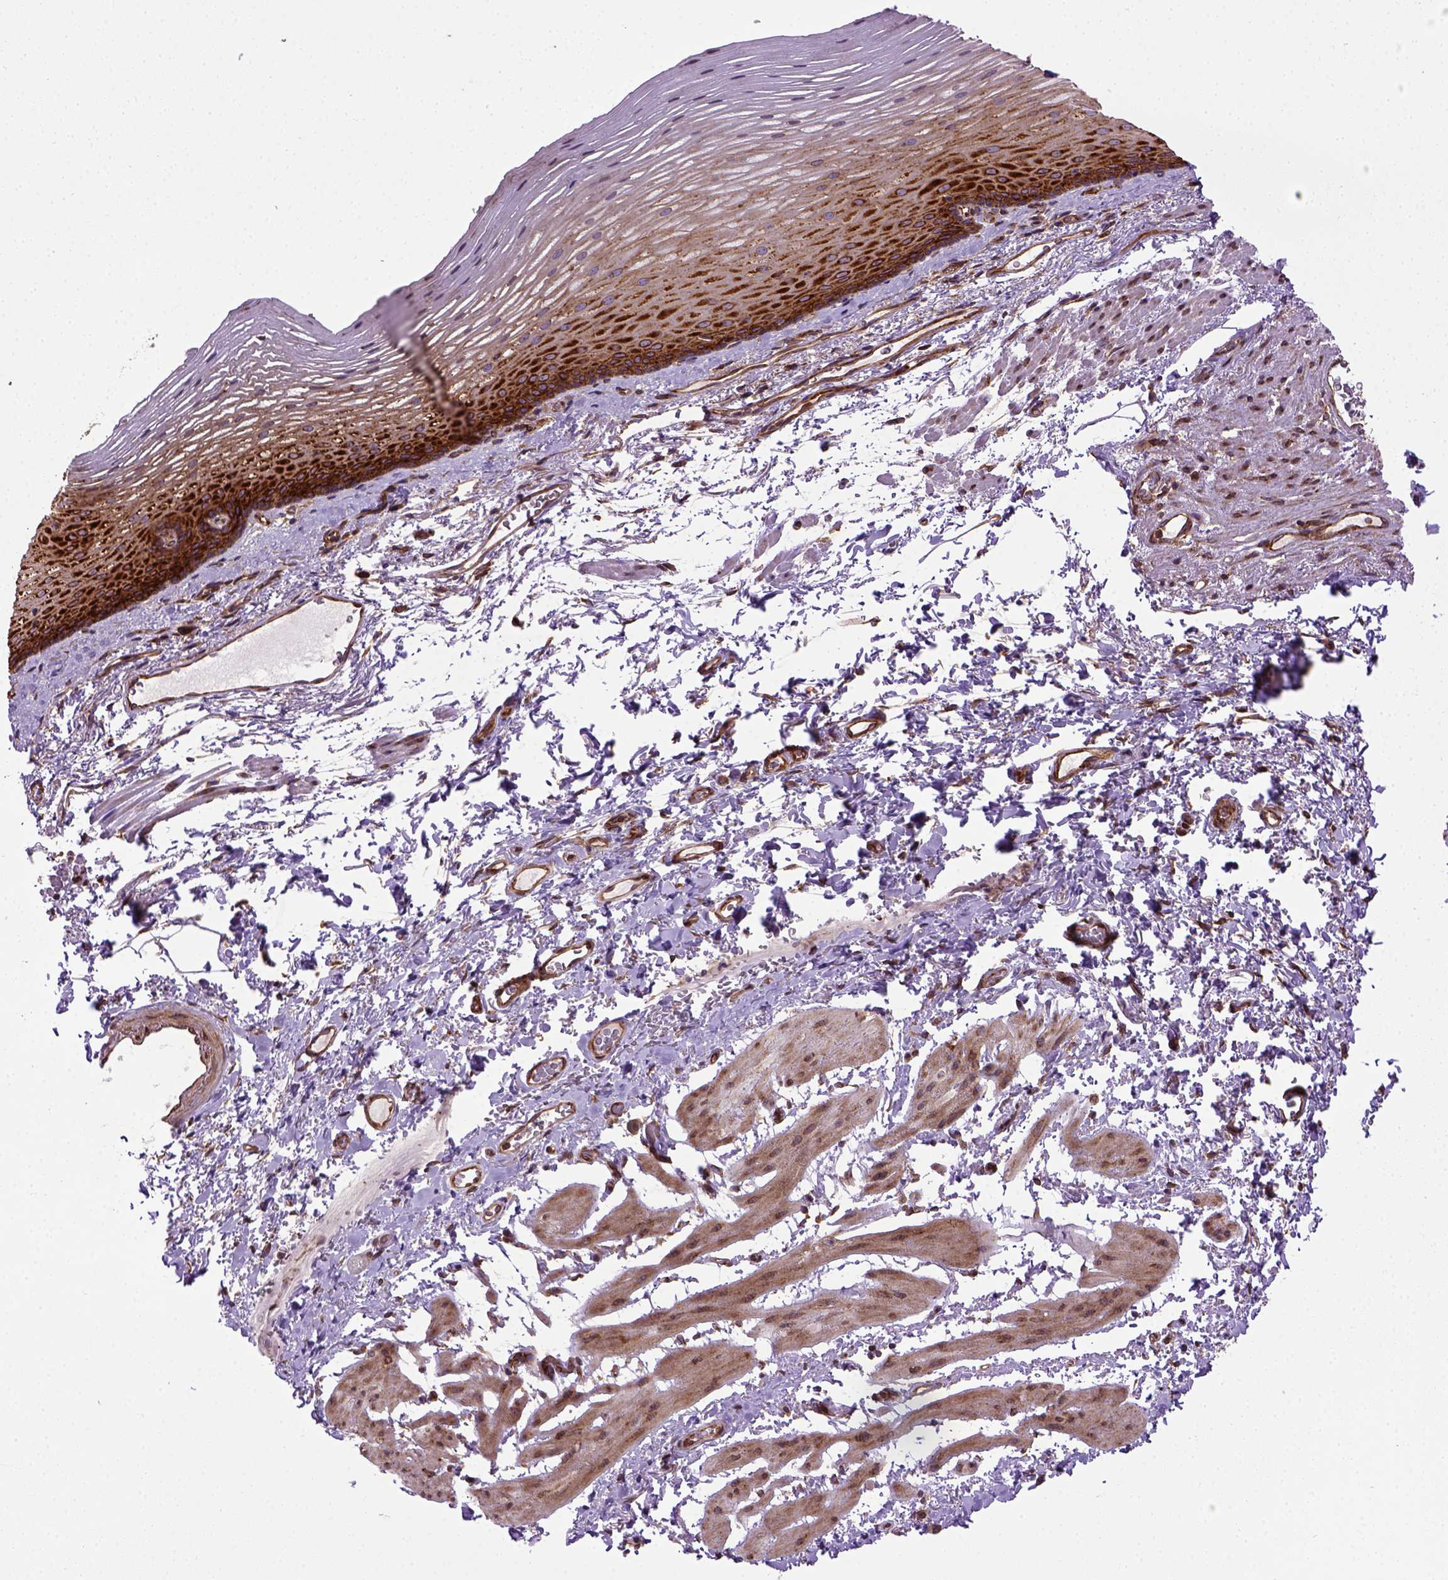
{"staining": {"intensity": "strong", "quantity": ">75%", "location": "cytoplasmic/membranous"}, "tissue": "esophagus", "cell_type": "Squamous epithelial cells", "image_type": "normal", "snomed": [{"axis": "morphology", "description": "Normal tissue, NOS"}, {"axis": "topography", "description": "Esophagus"}], "caption": "A brown stain shows strong cytoplasmic/membranous staining of a protein in squamous epithelial cells of benign esophagus. The protein of interest is shown in brown color, while the nuclei are stained blue.", "gene": "CAPRIN1", "patient": {"sex": "male", "age": 76}}